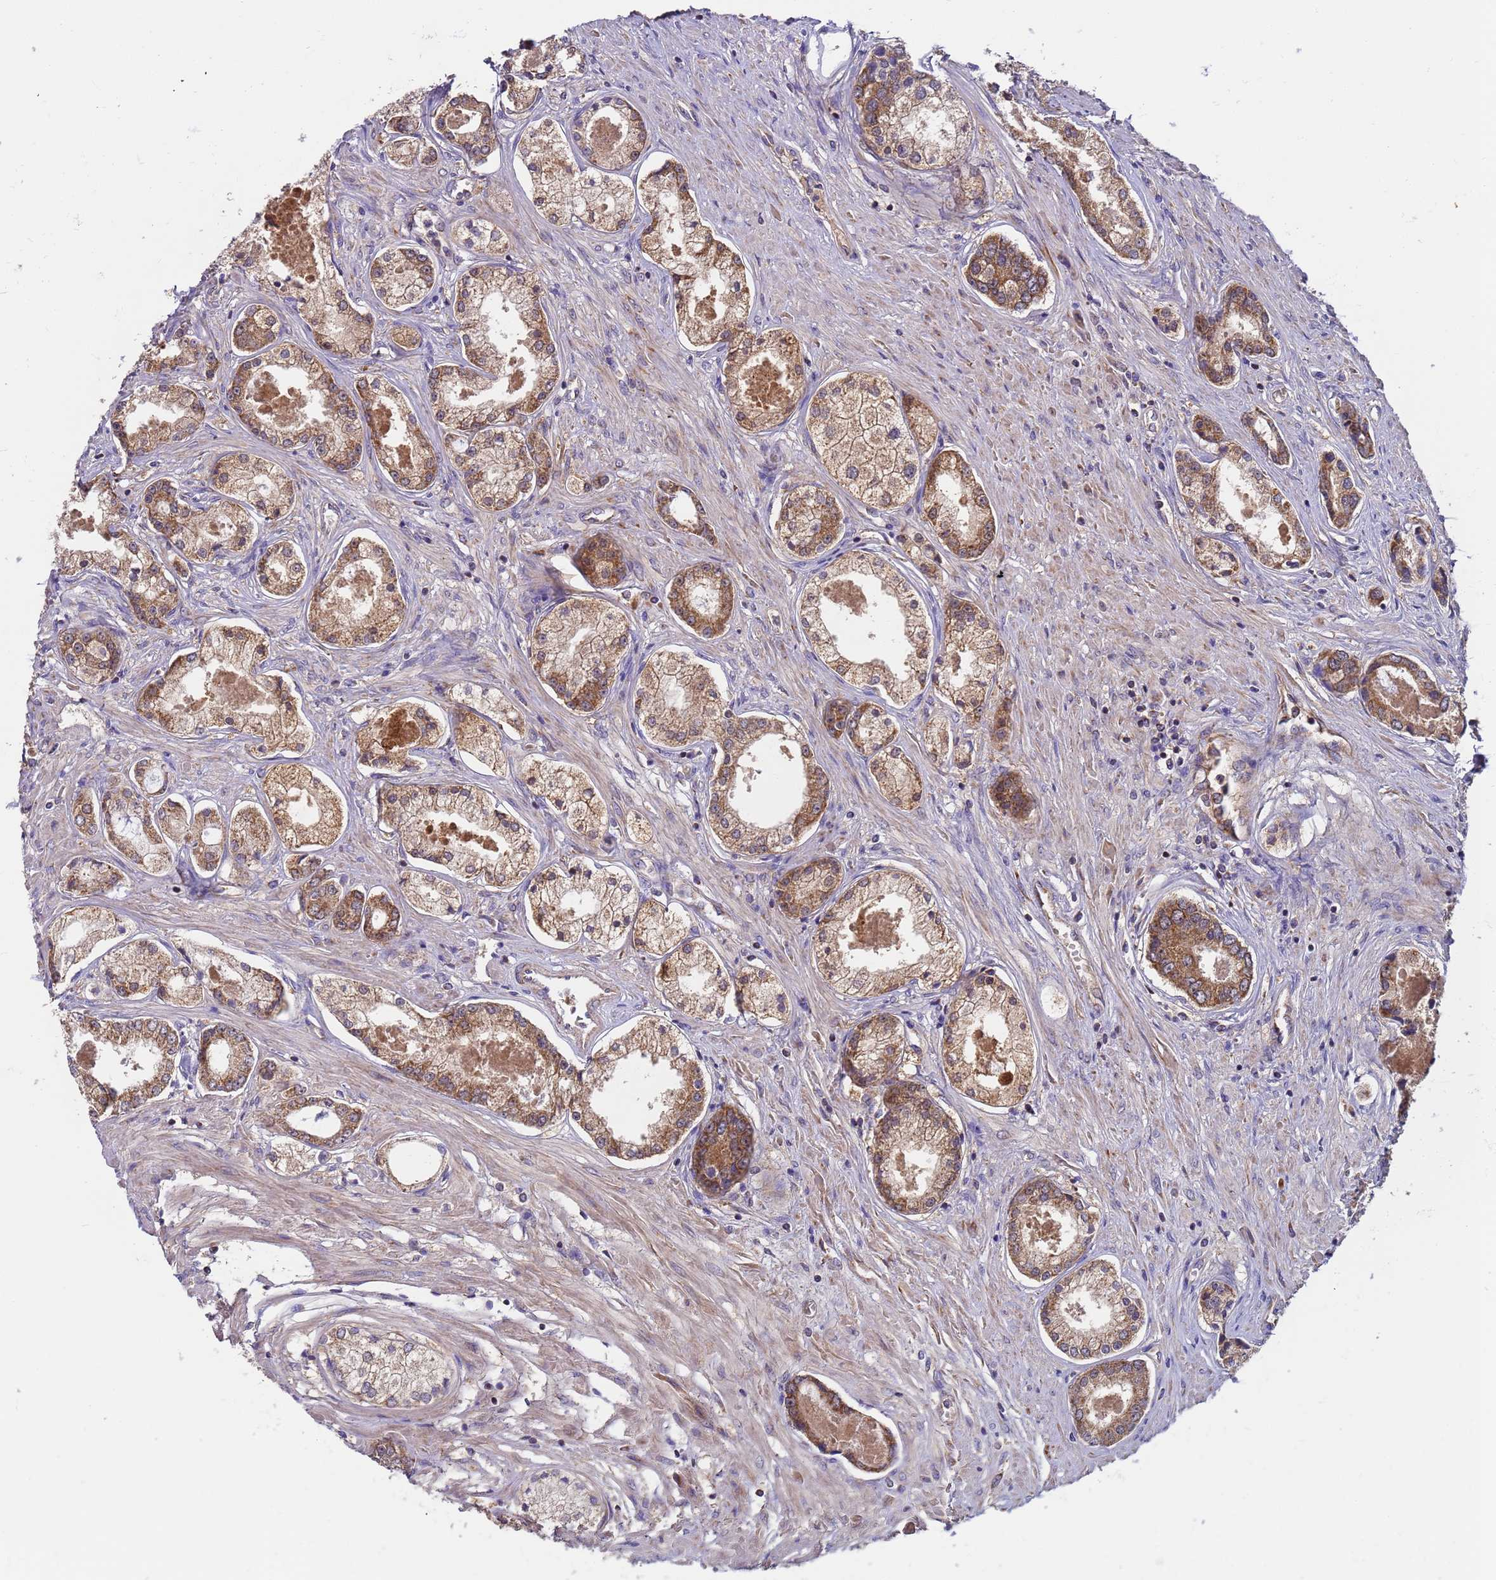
{"staining": {"intensity": "strong", "quantity": ">75%", "location": "cytoplasmic/membranous"}, "tissue": "prostate cancer", "cell_type": "Tumor cells", "image_type": "cancer", "snomed": [{"axis": "morphology", "description": "Adenocarcinoma, Low grade"}, {"axis": "topography", "description": "Prostate"}], "caption": "Brown immunohistochemical staining in prostate low-grade adenocarcinoma exhibits strong cytoplasmic/membranous staining in approximately >75% of tumor cells. (DAB IHC, brown staining for protein, blue staining for nuclei).", "gene": "TMEM126A", "patient": {"sex": "male", "age": 68}}